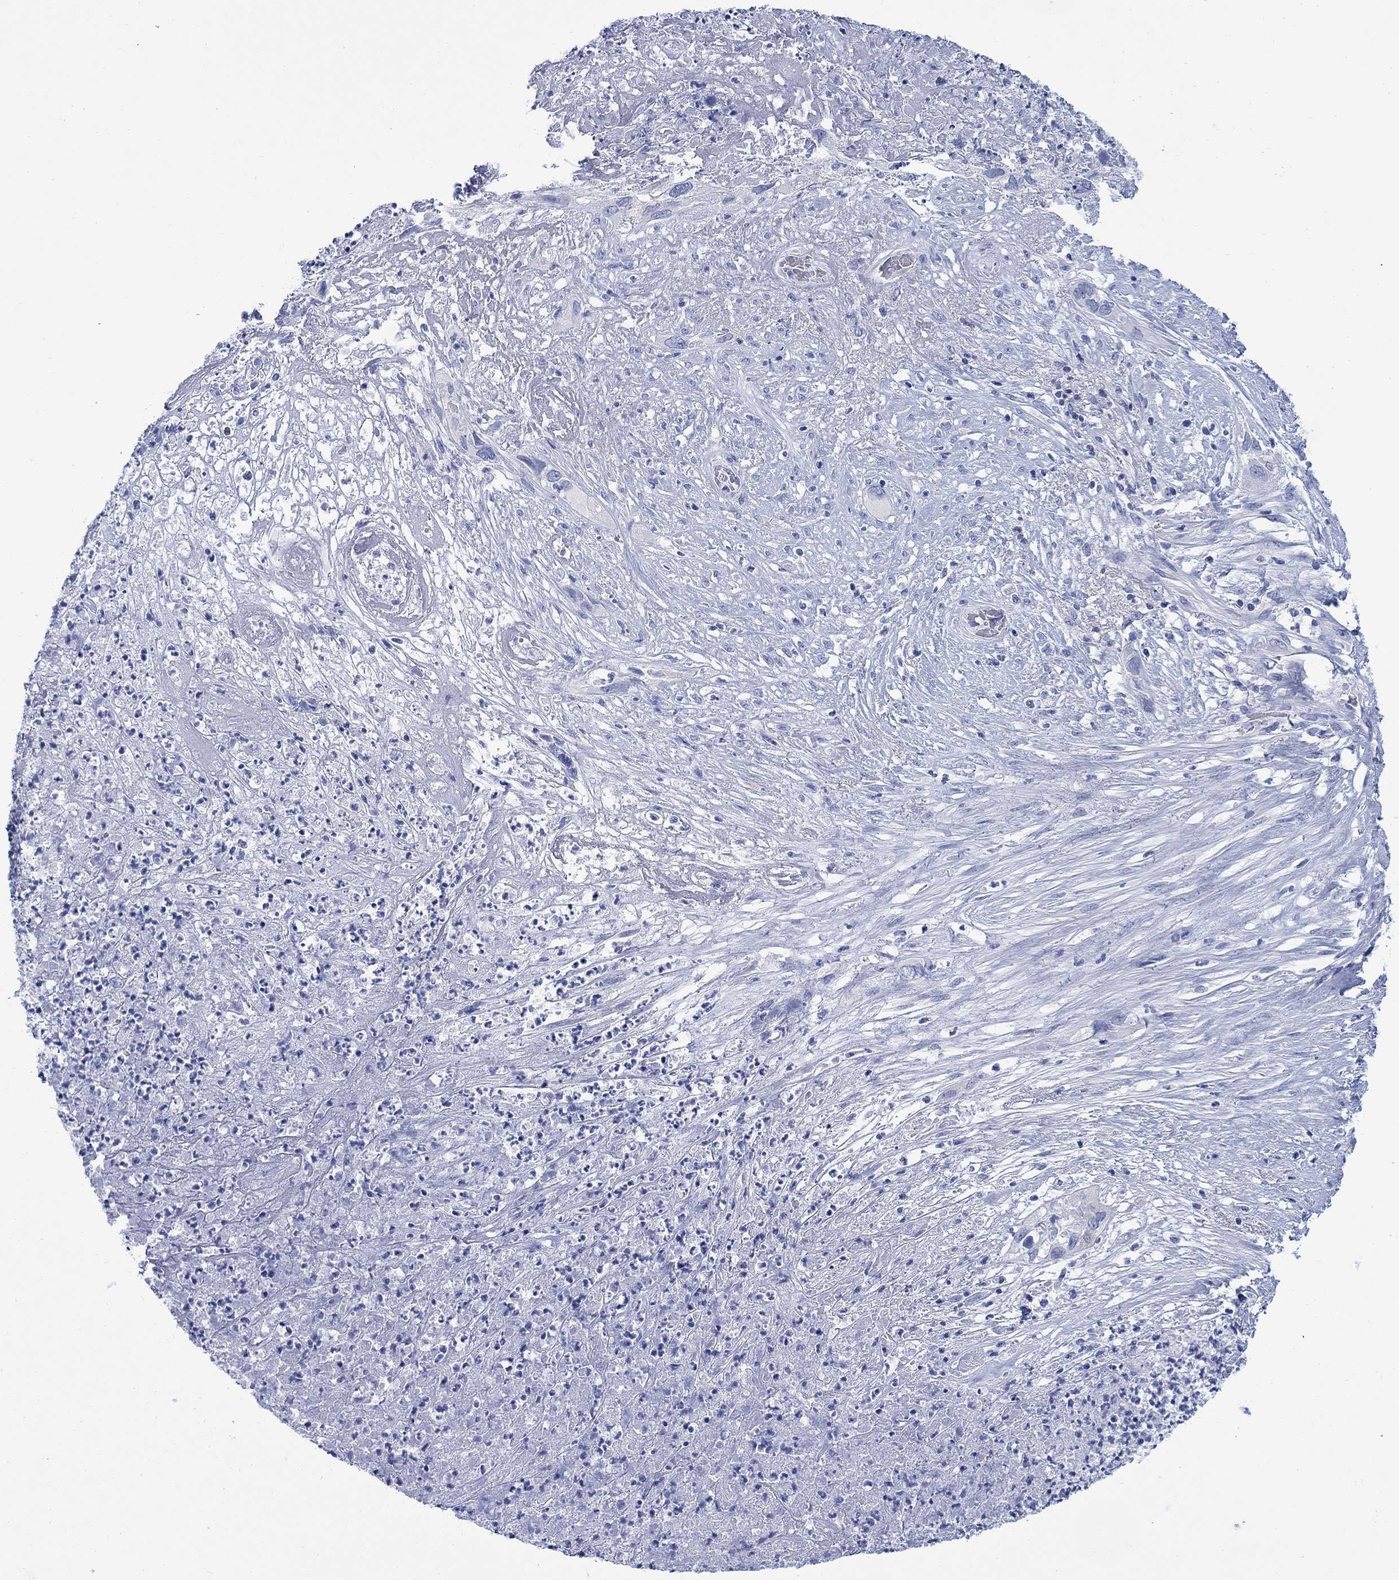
{"staining": {"intensity": "negative", "quantity": "none", "location": "none"}, "tissue": "cervical cancer", "cell_type": "Tumor cells", "image_type": "cancer", "snomed": [{"axis": "morphology", "description": "Squamous cell carcinoma, NOS"}, {"axis": "topography", "description": "Cervix"}], "caption": "High power microscopy image of an immunohistochemistry (IHC) histopathology image of cervical cancer (squamous cell carcinoma), revealing no significant positivity in tumor cells.", "gene": "IGF2BP3", "patient": {"sex": "female", "age": 57}}